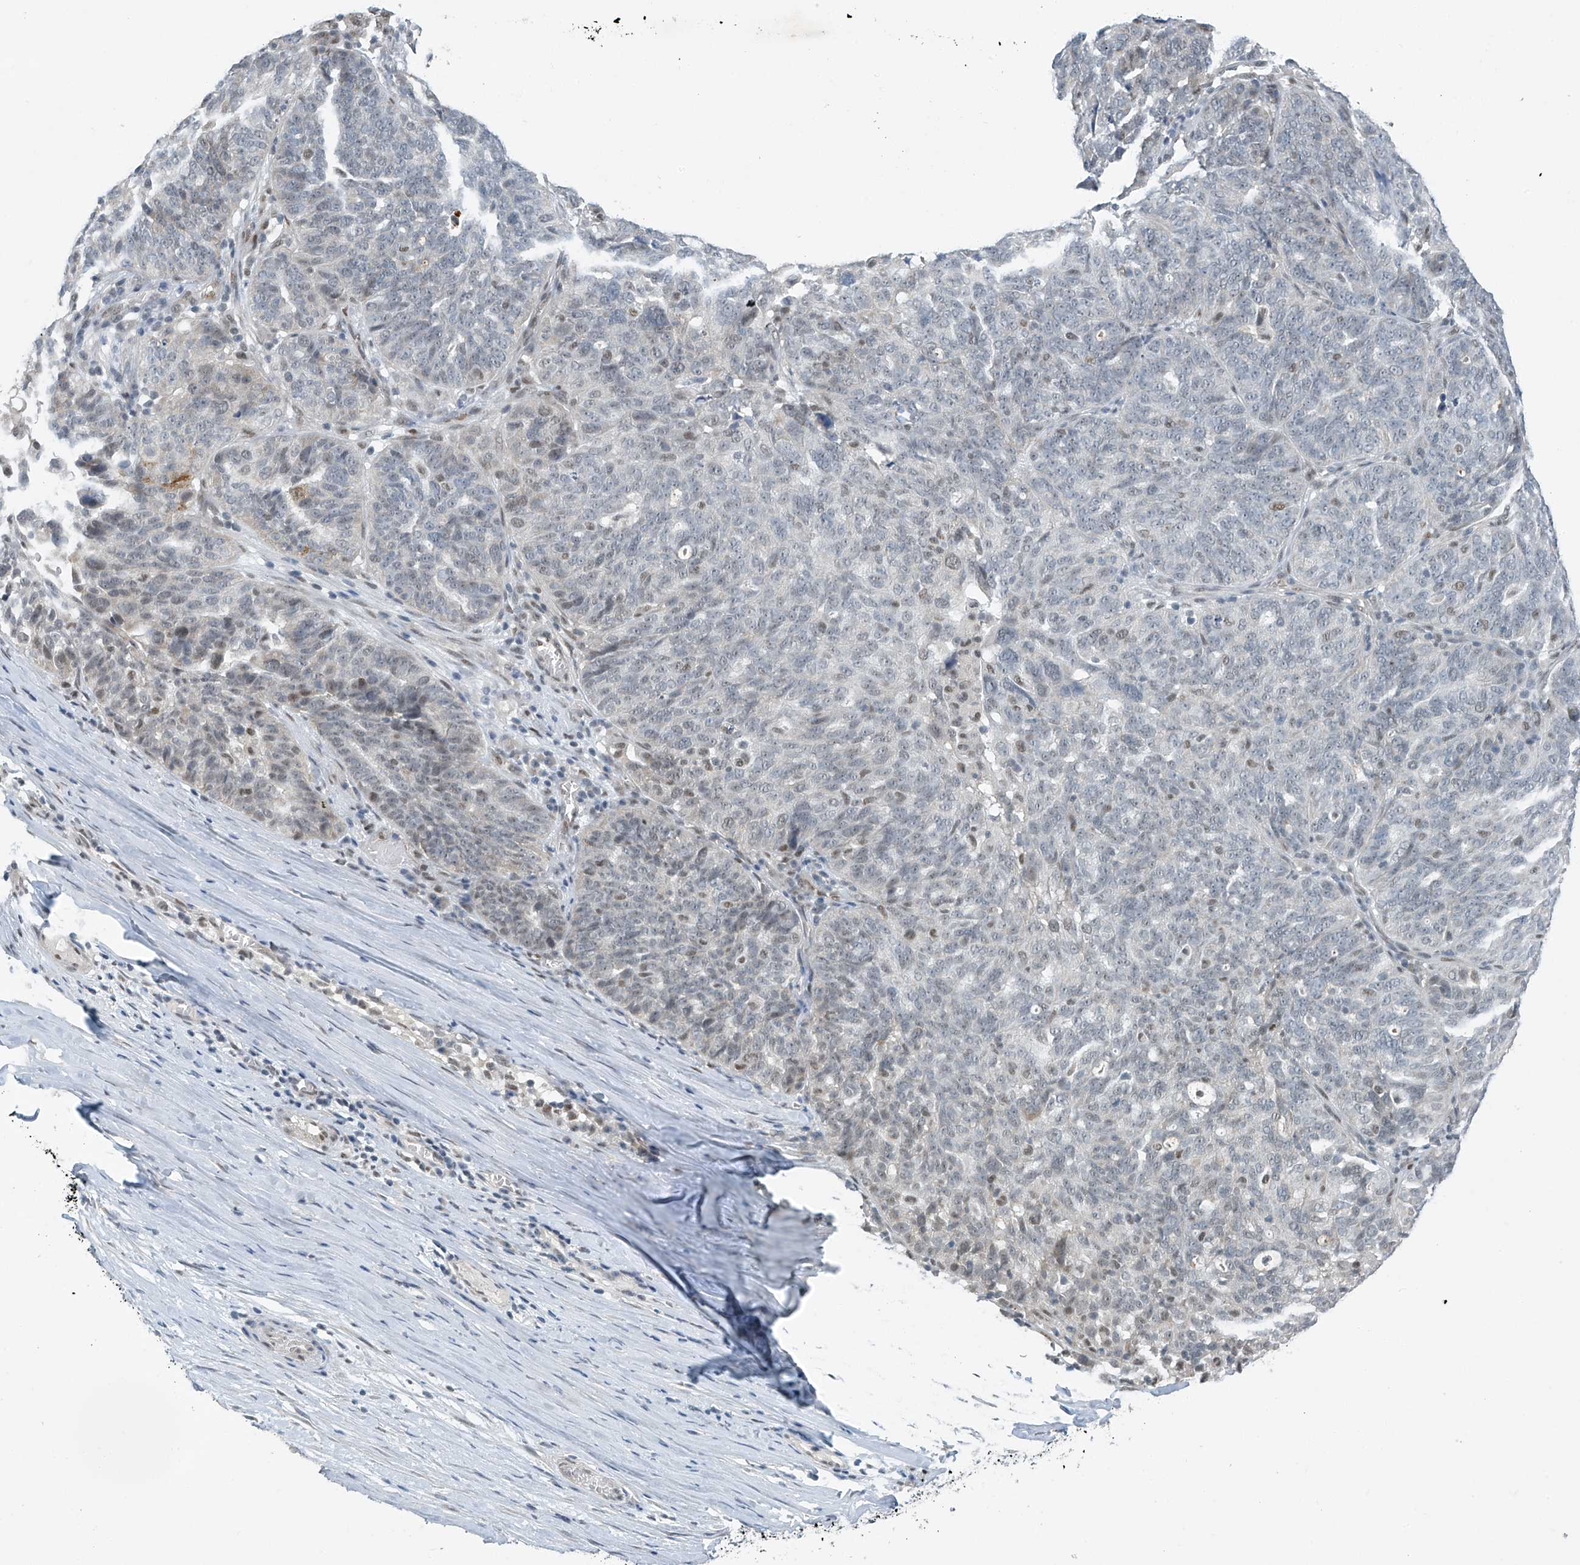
{"staining": {"intensity": "moderate", "quantity": "<25%", "location": "nuclear"}, "tissue": "ovarian cancer", "cell_type": "Tumor cells", "image_type": "cancer", "snomed": [{"axis": "morphology", "description": "Cystadenocarcinoma, serous, NOS"}, {"axis": "topography", "description": "Ovary"}], "caption": "Ovarian serous cystadenocarcinoma stained with DAB immunohistochemistry reveals low levels of moderate nuclear staining in about <25% of tumor cells. (DAB (3,3'-diaminobenzidine) IHC, brown staining for protein, blue staining for nuclei).", "gene": "TAF8", "patient": {"sex": "female", "age": 59}}